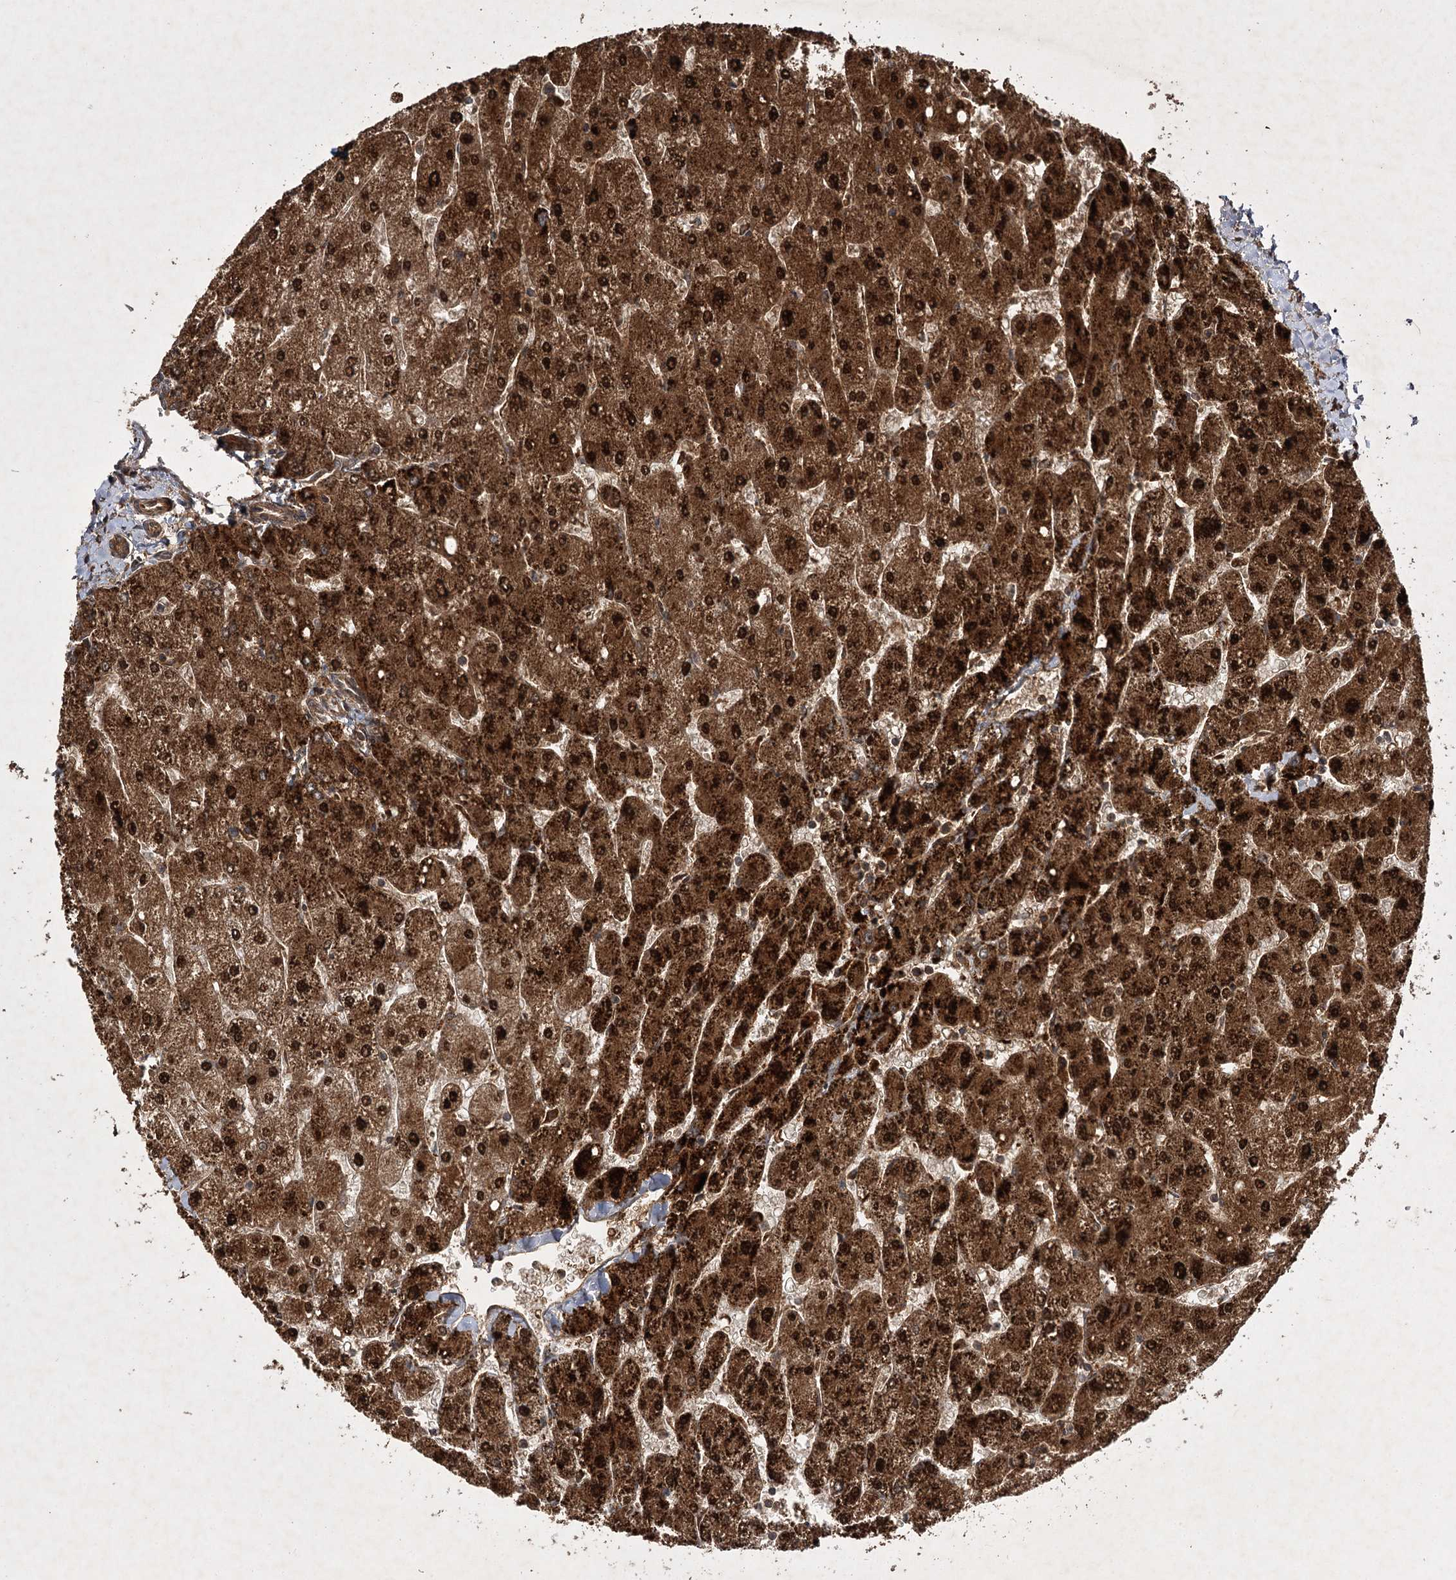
{"staining": {"intensity": "moderate", "quantity": ">75%", "location": "cytoplasmic/membranous"}, "tissue": "liver", "cell_type": "Cholangiocytes", "image_type": "normal", "snomed": [{"axis": "morphology", "description": "Normal tissue, NOS"}, {"axis": "topography", "description": "Liver"}], "caption": "Liver was stained to show a protein in brown. There is medium levels of moderate cytoplasmic/membranous staining in about >75% of cholangiocytes. (Brightfield microscopy of DAB IHC at high magnification).", "gene": "DNAJC13", "patient": {"sex": "male", "age": 55}}